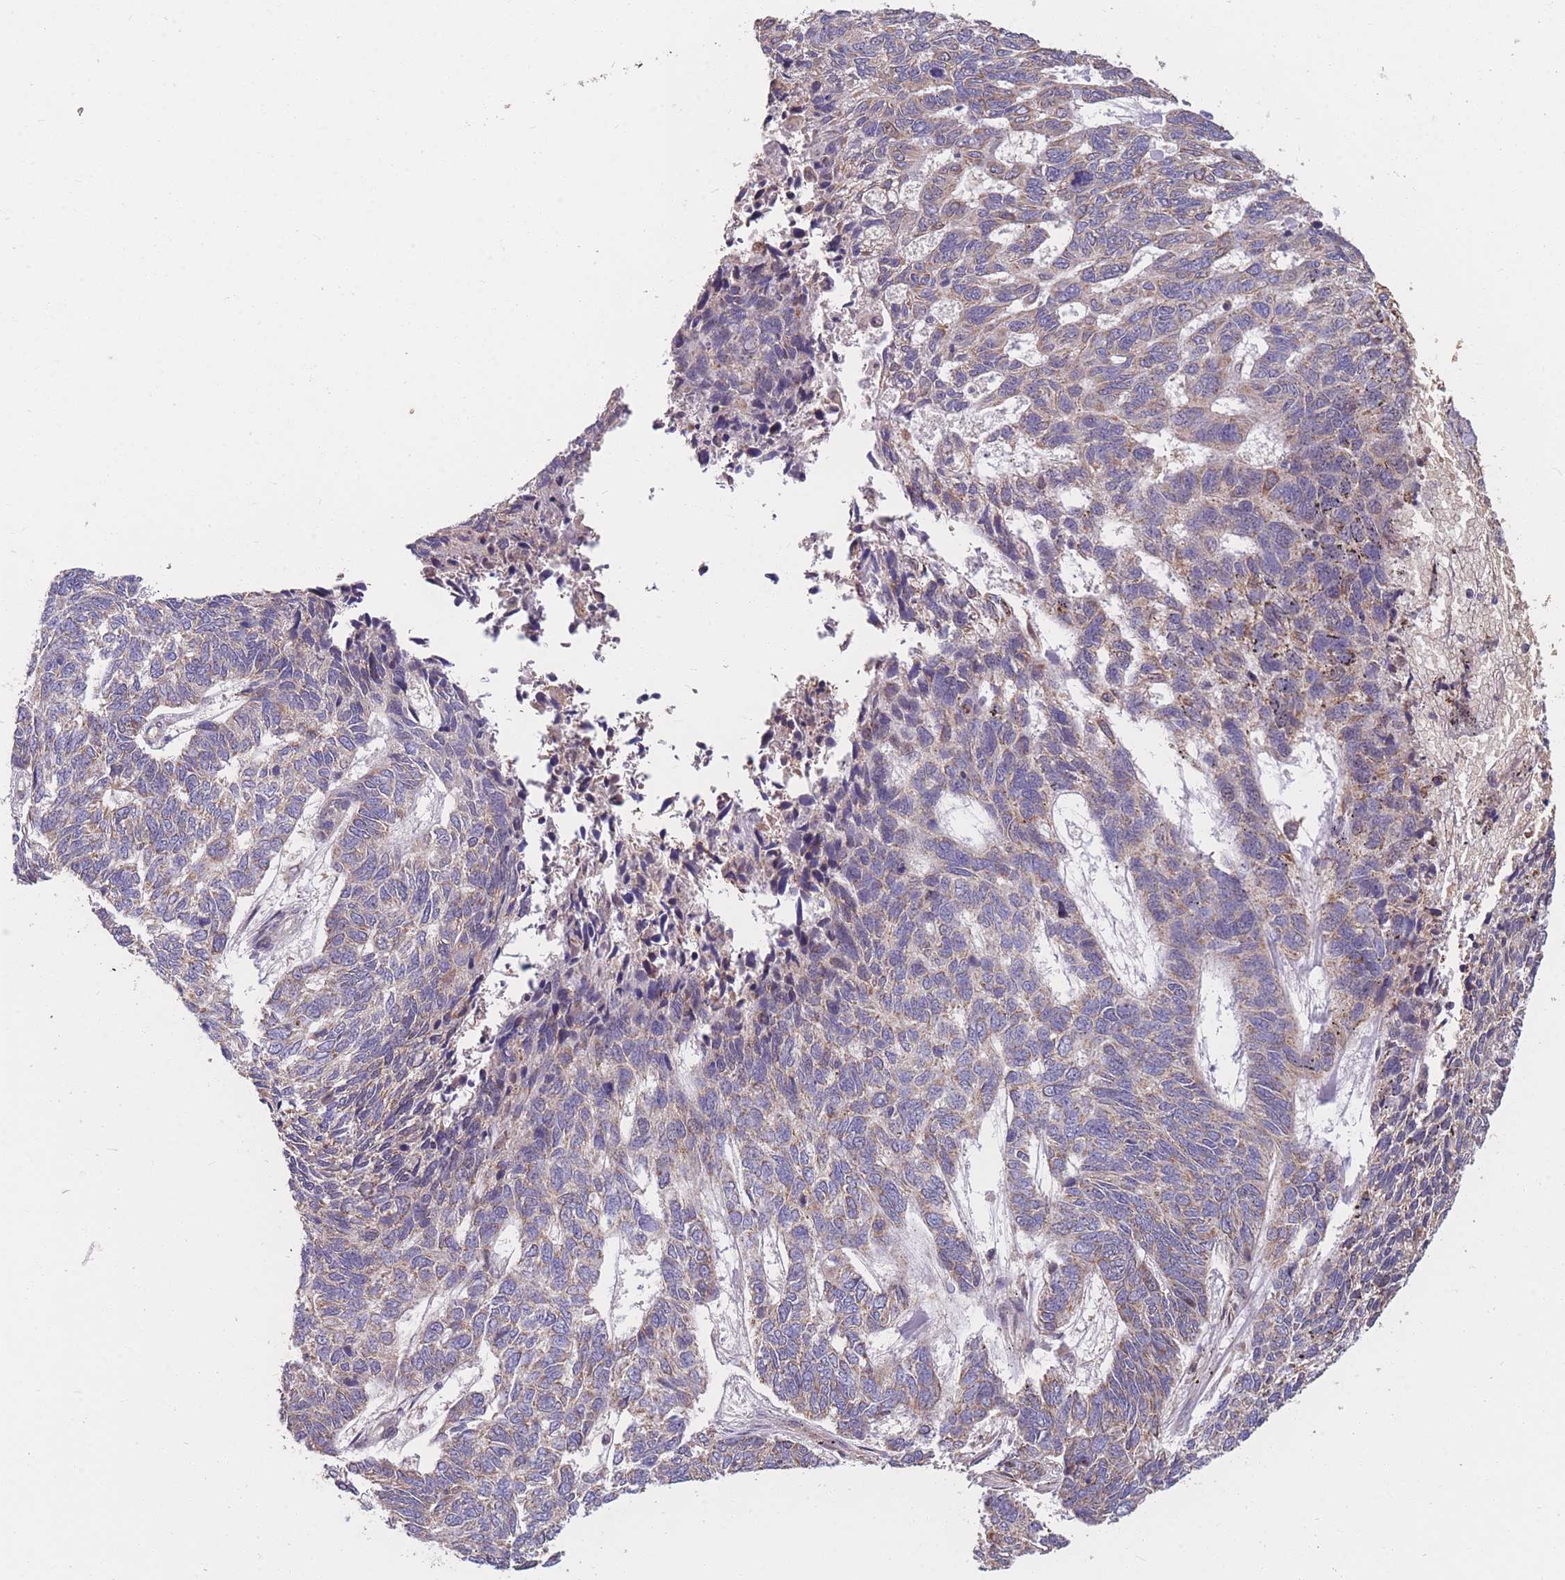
{"staining": {"intensity": "weak", "quantity": "<25%", "location": "cytoplasmic/membranous"}, "tissue": "skin cancer", "cell_type": "Tumor cells", "image_type": "cancer", "snomed": [{"axis": "morphology", "description": "Basal cell carcinoma"}, {"axis": "topography", "description": "Skin"}], "caption": "This is an immunohistochemistry (IHC) photomicrograph of skin basal cell carcinoma. There is no staining in tumor cells.", "gene": "PTPMT1", "patient": {"sex": "female", "age": 65}}